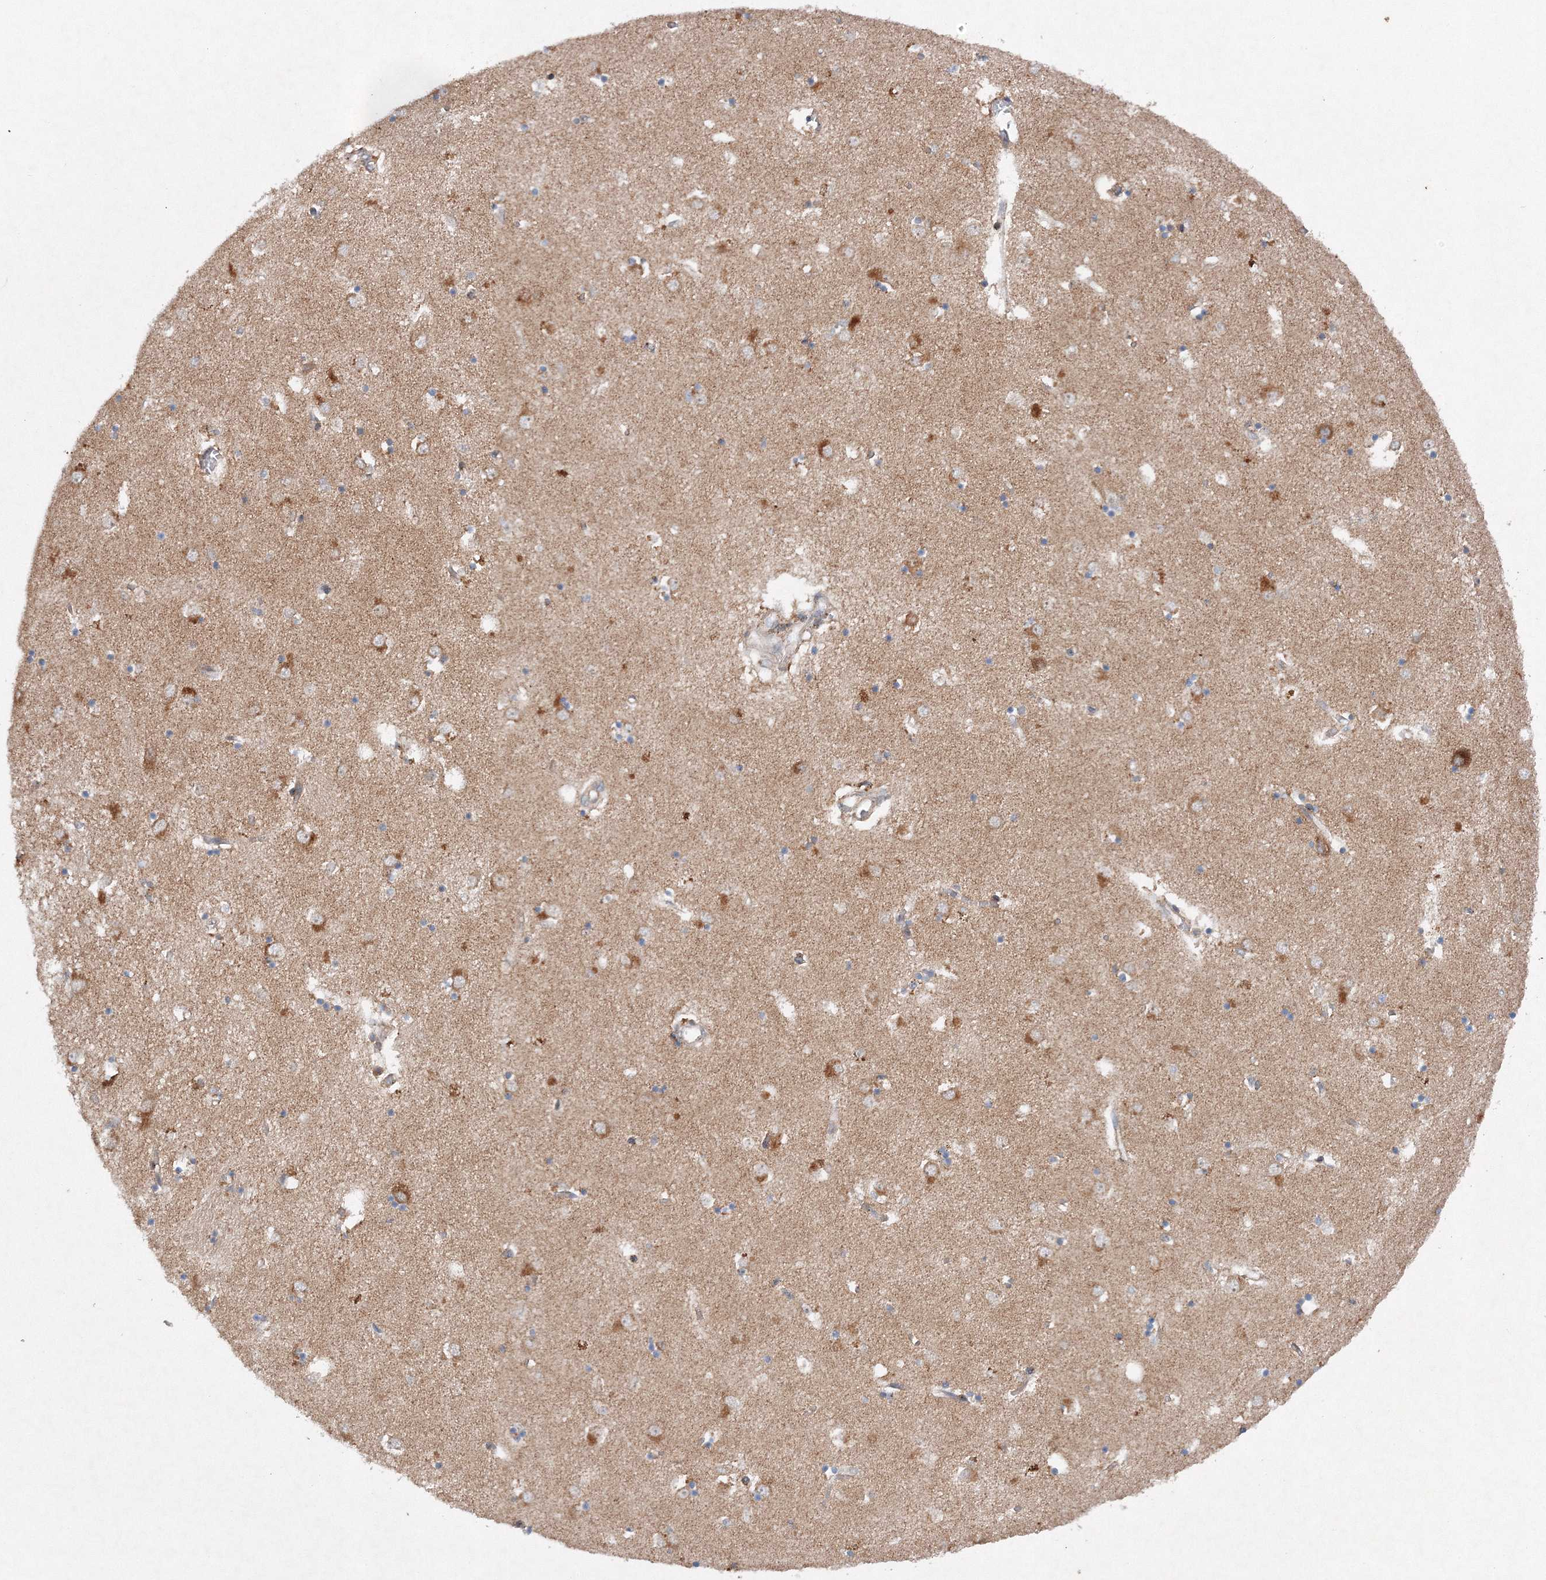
{"staining": {"intensity": "weak", "quantity": "<25%", "location": "cytoplasmic/membranous"}, "tissue": "caudate", "cell_type": "Glial cells", "image_type": "normal", "snomed": [{"axis": "morphology", "description": "Normal tissue, NOS"}, {"axis": "topography", "description": "Lateral ventricle wall"}], "caption": "Immunohistochemistry (IHC) histopathology image of unremarkable caudate stained for a protein (brown), which shows no expression in glial cells.", "gene": "SLC36A1", "patient": {"sex": "male", "age": 70}}